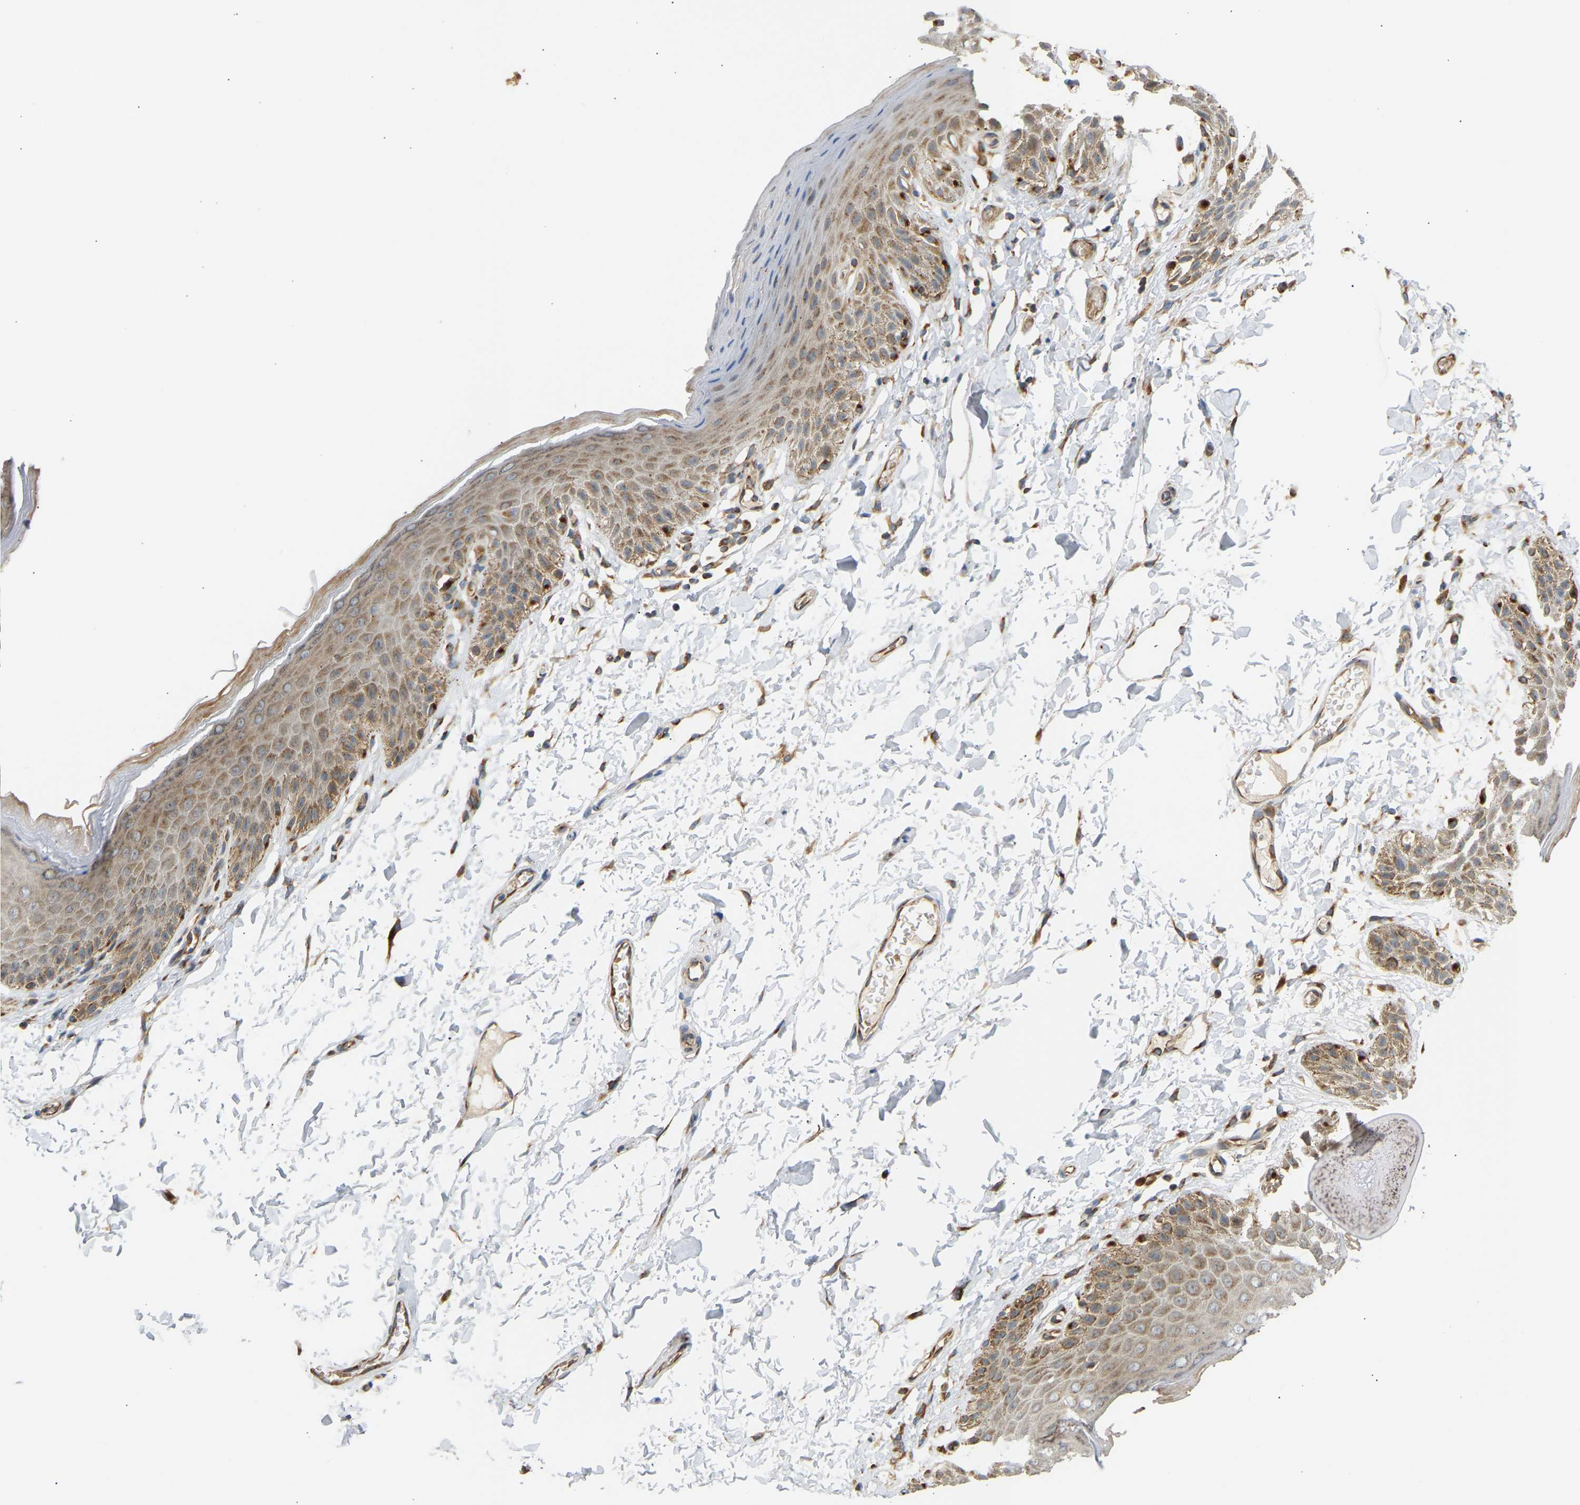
{"staining": {"intensity": "weak", "quantity": ">75%", "location": "cytoplasmic/membranous"}, "tissue": "skin", "cell_type": "Epidermal cells", "image_type": "normal", "snomed": [{"axis": "morphology", "description": "Normal tissue, NOS"}, {"axis": "topography", "description": "Anal"}], "caption": "The photomicrograph displays staining of benign skin, revealing weak cytoplasmic/membranous protein expression (brown color) within epidermal cells.", "gene": "YIPF2", "patient": {"sex": "male", "age": 44}}